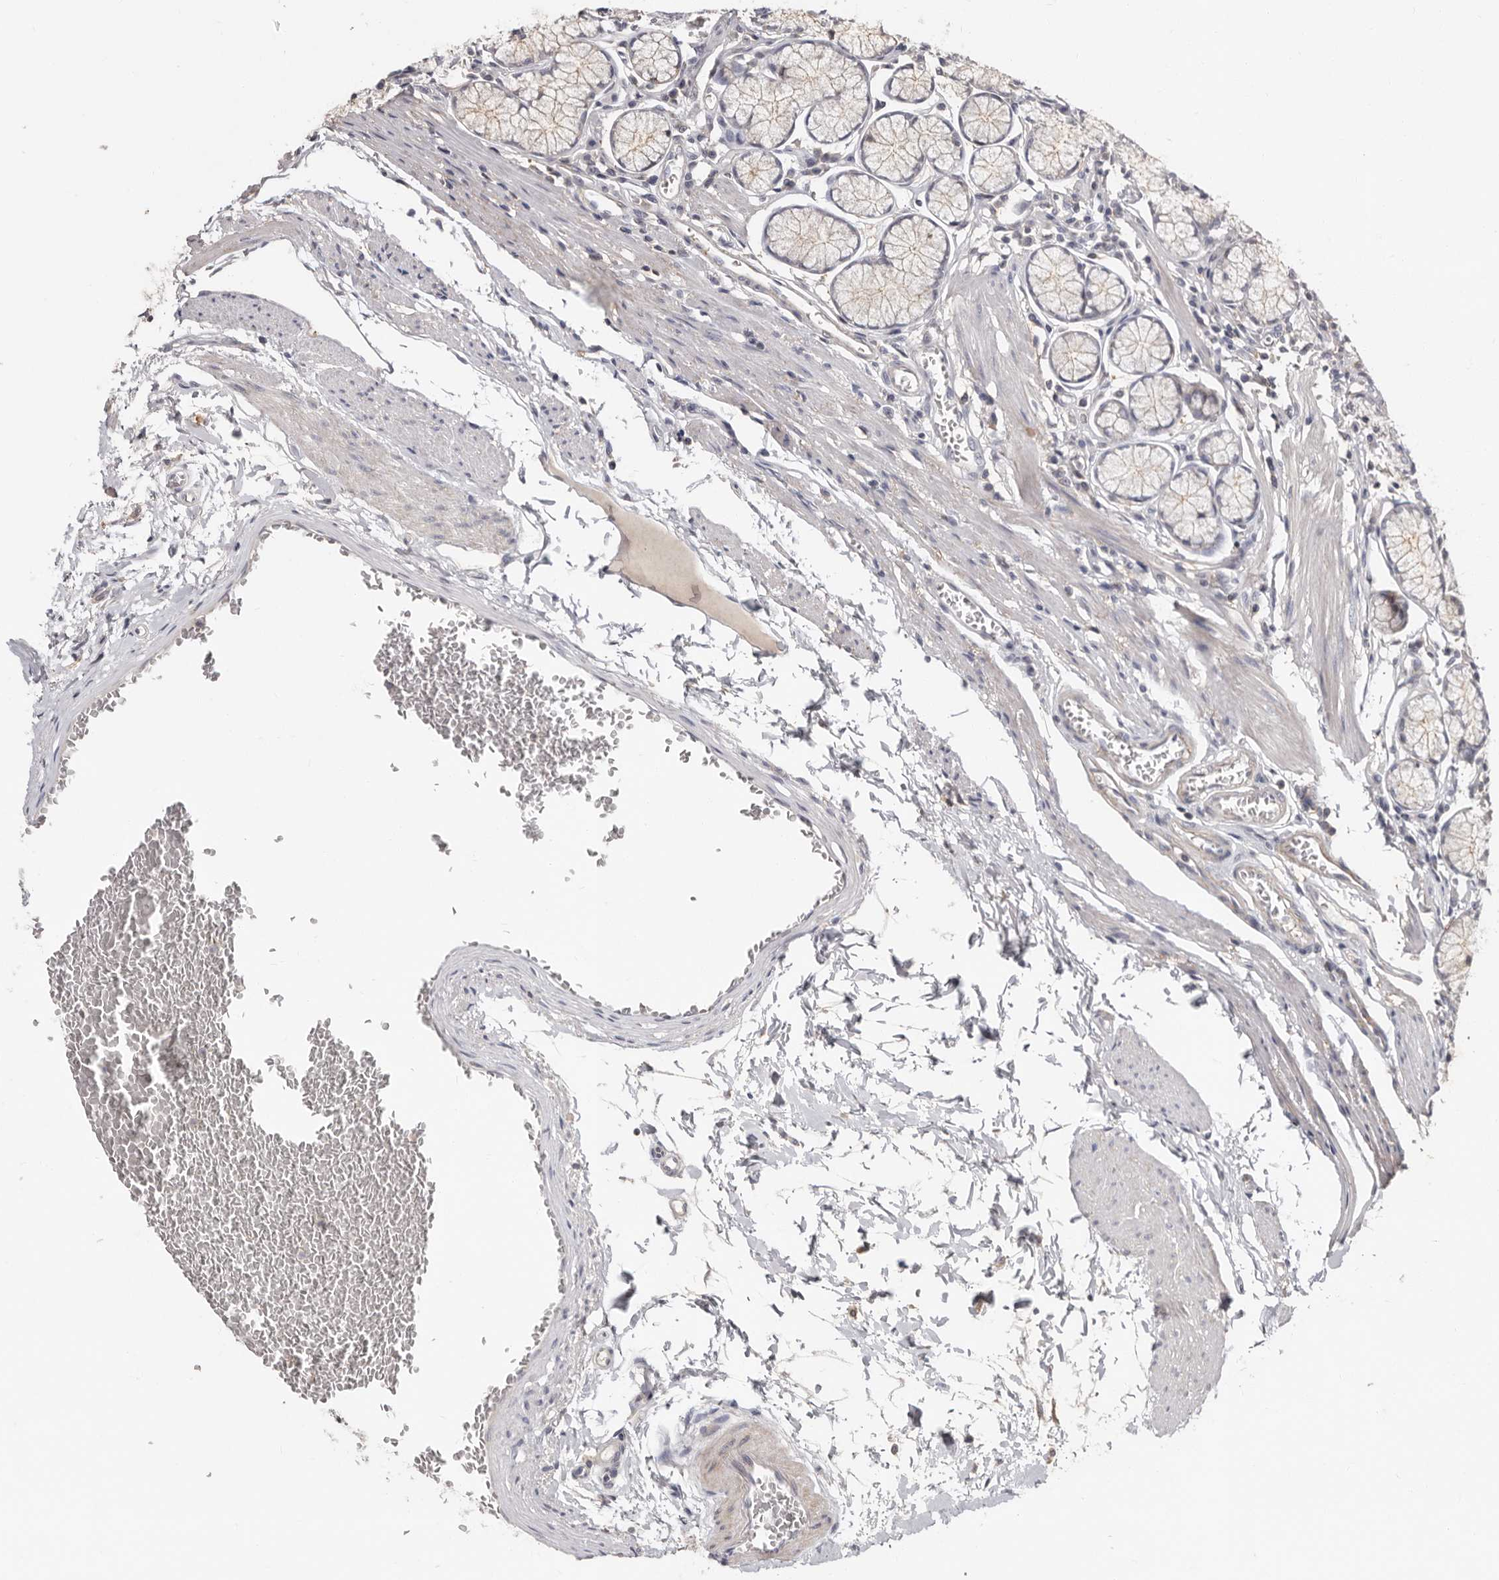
{"staining": {"intensity": "negative", "quantity": "none", "location": "none"}, "tissue": "stomach", "cell_type": "Glandular cells", "image_type": "normal", "snomed": [{"axis": "morphology", "description": "Normal tissue, NOS"}, {"axis": "topography", "description": "Stomach"}], "caption": "This is a photomicrograph of immunohistochemistry staining of benign stomach, which shows no expression in glandular cells. The staining is performed using DAB (3,3'-diaminobenzidine) brown chromogen with nuclei counter-stained in using hematoxylin.", "gene": "KIF26B", "patient": {"sex": "male", "age": 55}}